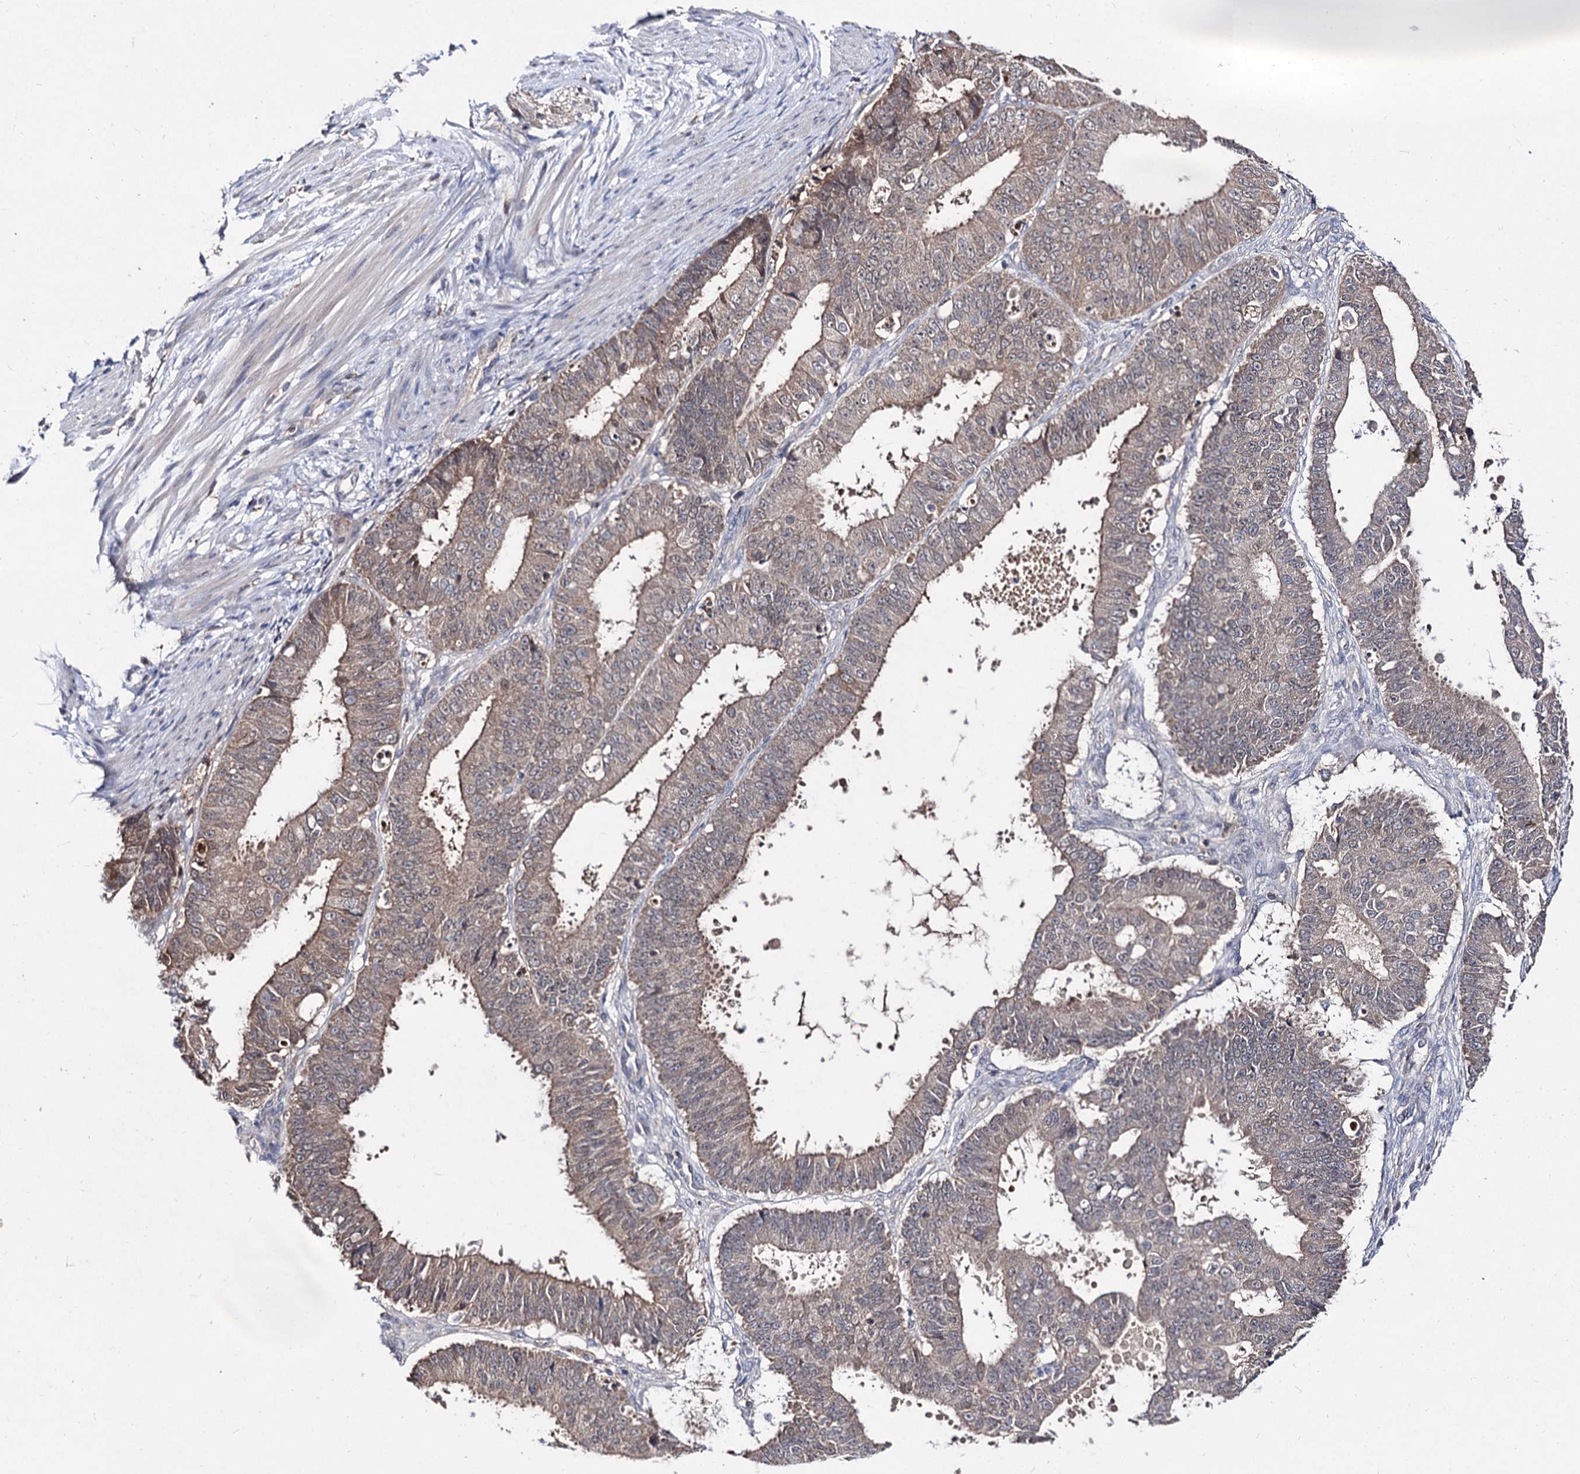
{"staining": {"intensity": "negative", "quantity": "none", "location": "none"}, "tissue": "ovarian cancer", "cell_type": "Tumor cells", "image_type": "cancer", "snomed": [{"axis": "morphology", "description": "Carcinoma, endometroid"}, {"axis": "topography", "description": "Appendix"}, {"axis": "topography", "description": "Ovary"}], "caption": "DAB immunohistochemical staining of human ovarian cancer (endometroid carcinoma) shows no significant expression in tumor cells.", "gene": "ACTR6", "patient": {"sex": "female", "age": 42}}